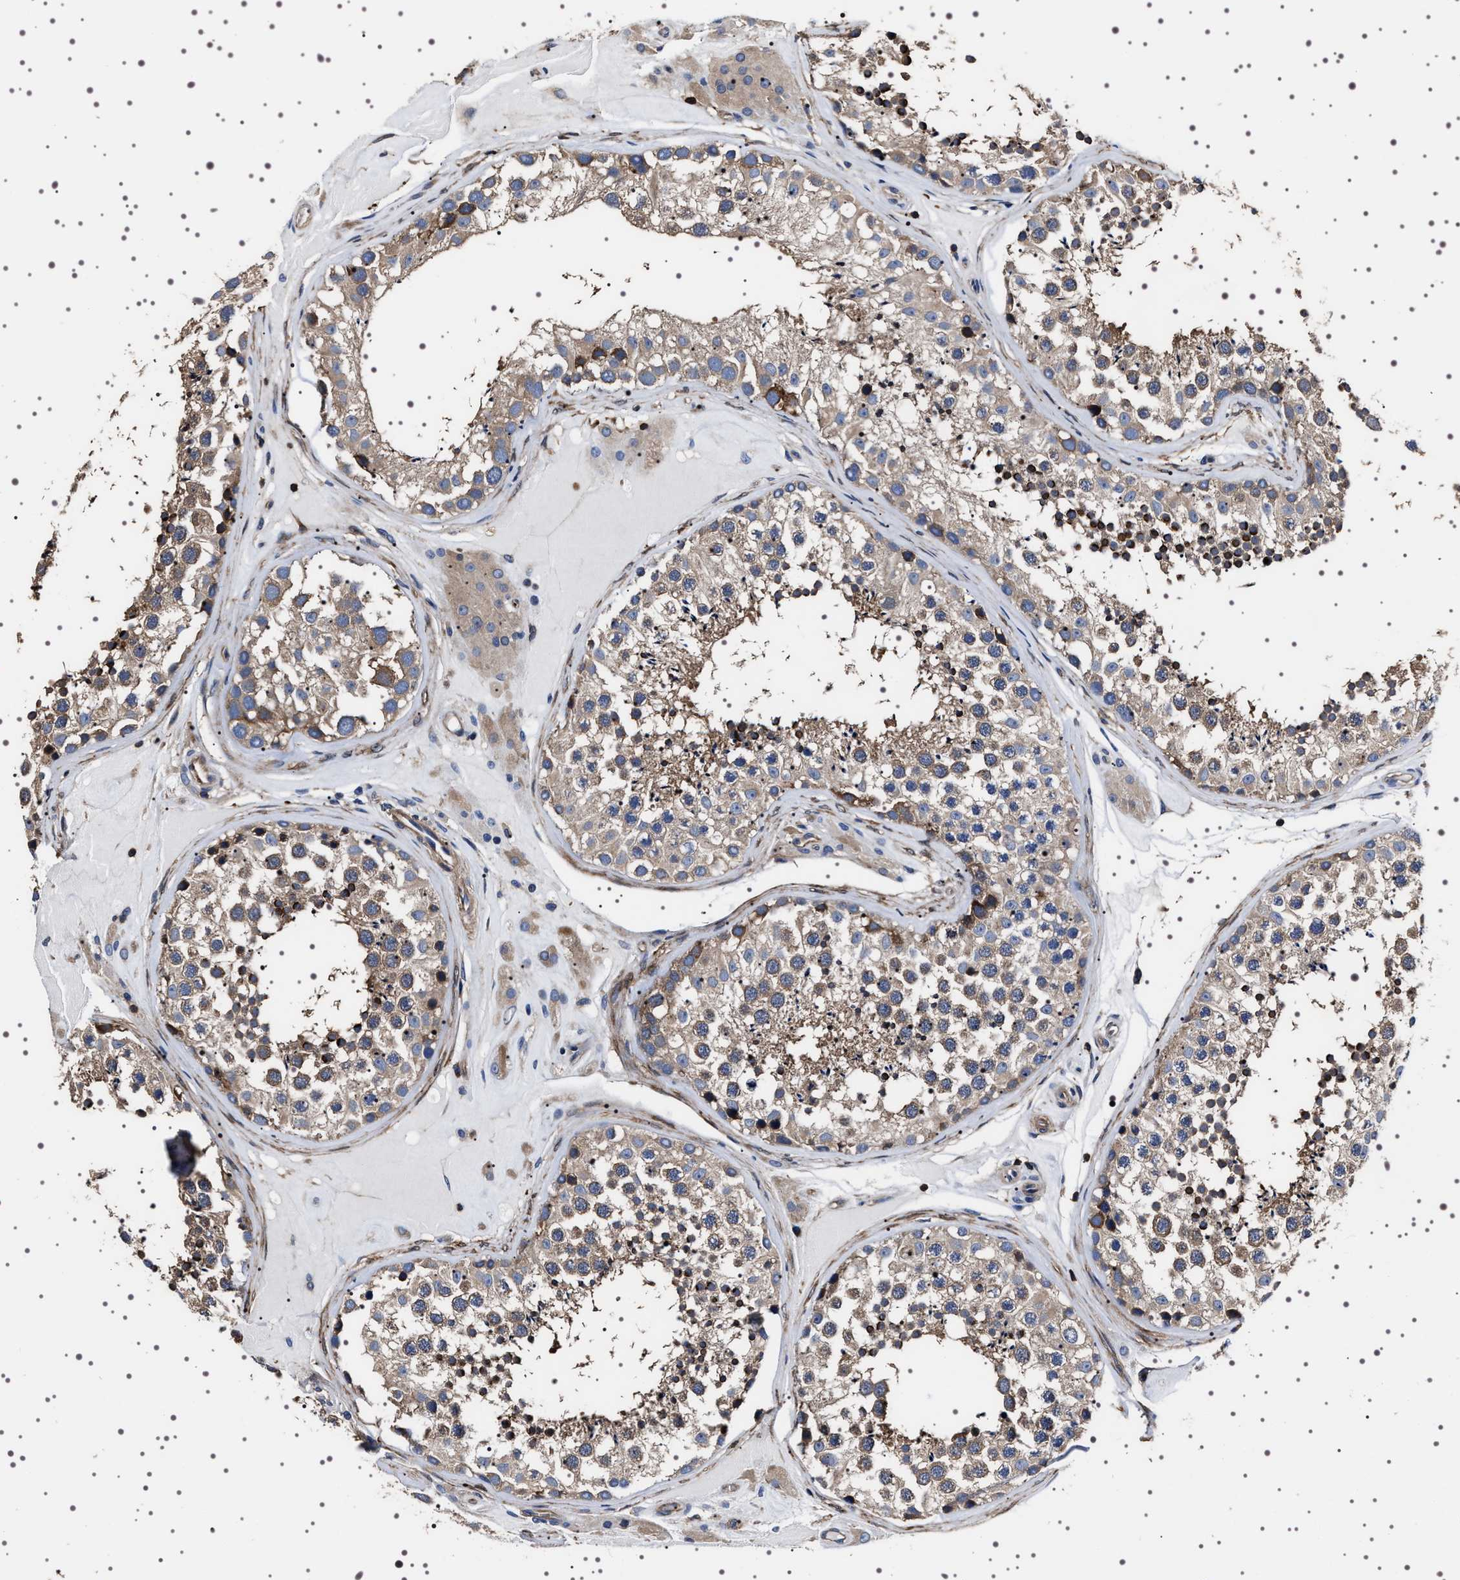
{"staining": {"intensity": "weak", "quantity": "25%-75%", "location": "cytoplasmic/membranous"}, "tissue": "testis", "cell_type": "Cells in seminiferous ducts", "image_type": "normal", "snomed": [{"axis": "morphology", "description": "Normal tissue, NOS"}, {"axis": "topography", "description": "Testis"}], "caption": "An IHC photomicrograph of unremarkable tissue is shown. Protein staining in brown highlights weak cytoplasmic/membranous positivity in testis within cells in seminiferous ducts. Nuclei are stained in blue.", "gene": "WDR1", "patient": {"sex": "male", "age": 46}}